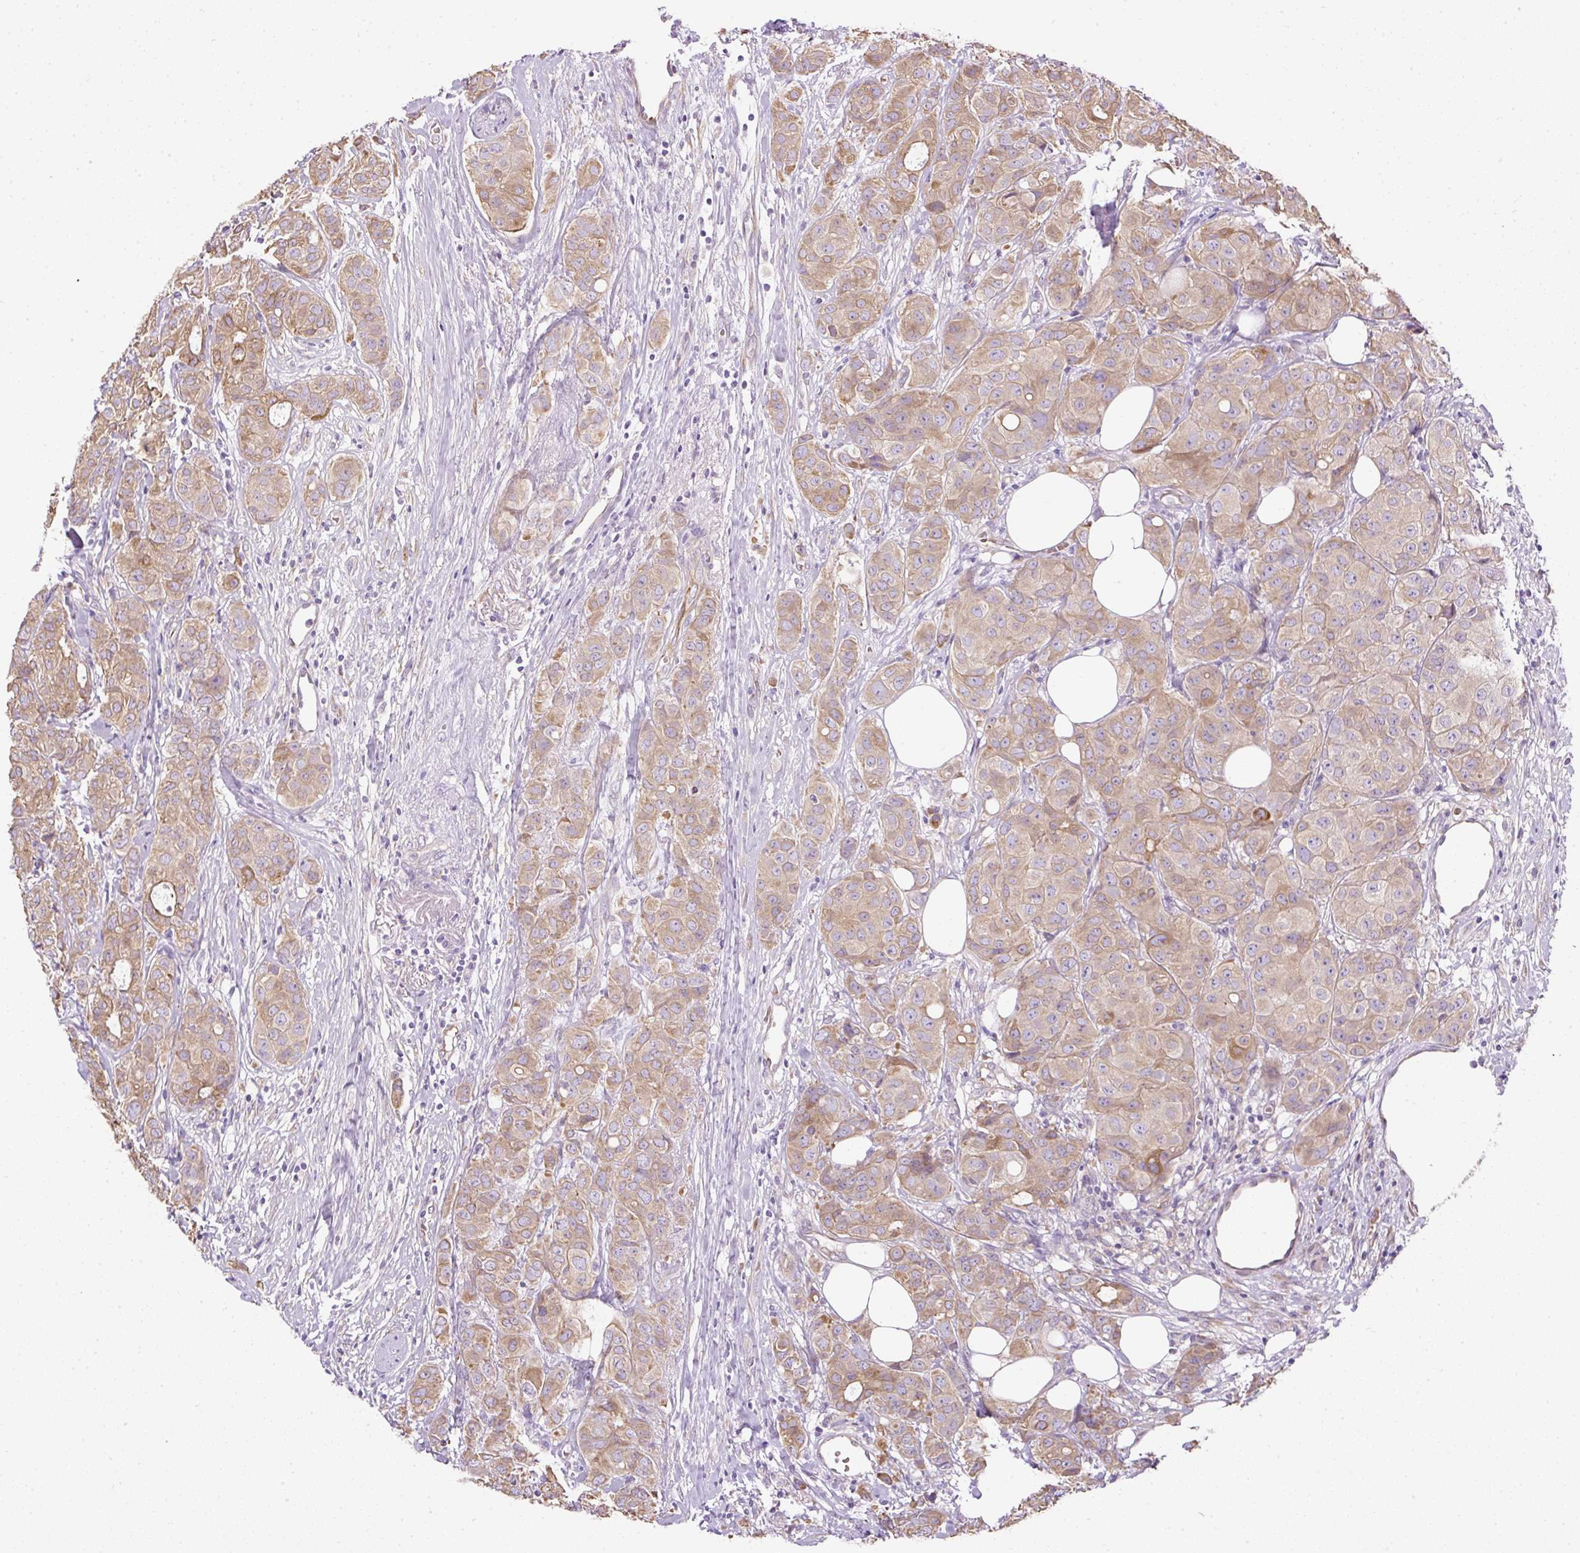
{"staining": {"intensity": "weak", "quantity": ">75%", "location": "cytoplasmic/membranous"}, "tissue": "breast cancer", "cell_type": "Tumor cells", "image_type": "cancer", "snomed": [{"axis": "morphology", "description": "Duct carcinoma"}, {"axis": "topography", "description": "Breast"}], "caption": "Protein analysis of breast invasive ductal carcinoma tissue reveals weak cytoplasmic/membranous expression in about >75% of tumor cells. (Brightfield microscopy of DAB IHC at high magnification).", "gene": "FAM149A", "patient": {"sex": "female", "age": 43}}